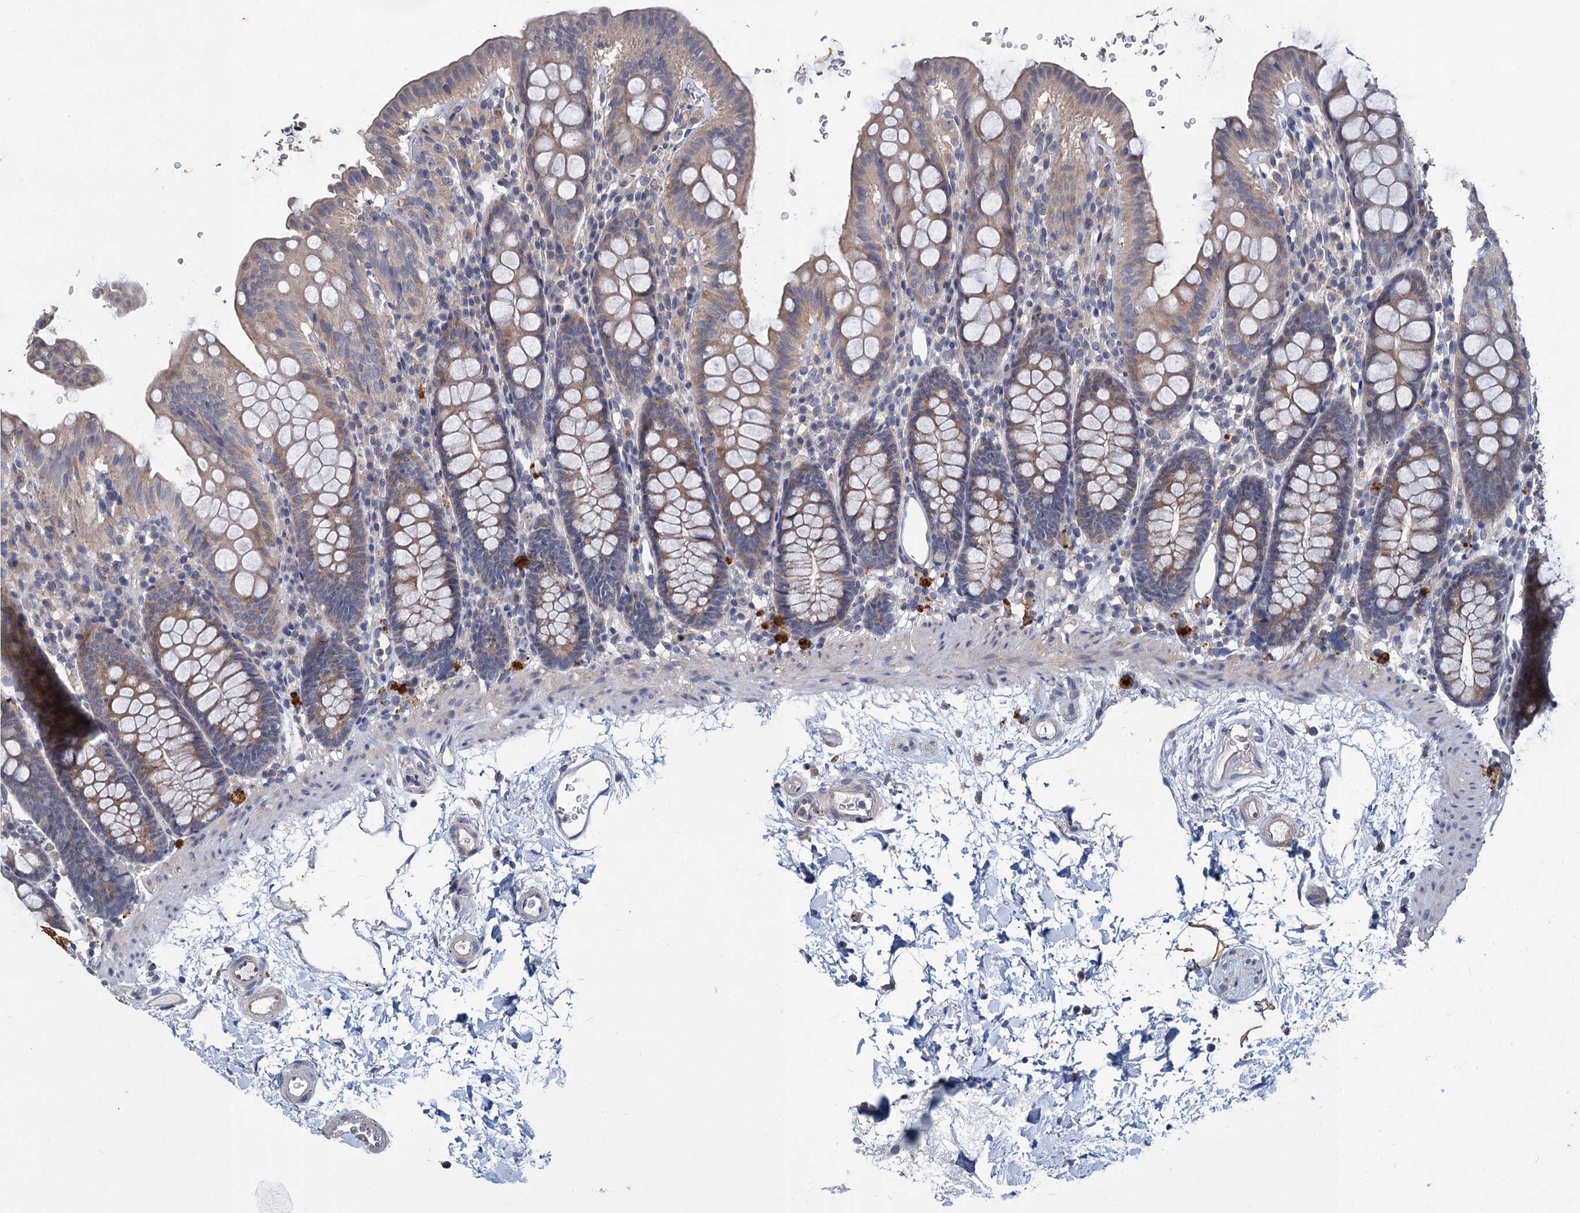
{"staining": {"intensity": "negative", "quantity": "none", "location": "none"}, "tissue": "colon", "cell_type": "Endothelial cells", "image_type": "normal", "snomed": [{"axis": "morphology", "description": "Normal tissue, NOS"}, {"axis": "topography", "description": "Colon"}], "caption": "This is a photomicrograph of immunohistochemistry (IHC) staining of normal colon, which shows no positivity in endothelial cells. (DAB (3,3'-diaminobenzidine) IHC visualized using brightfield microscopy, high magnification).", "gene": "SLC2A7", "patient": {"sex": "male", "age": 75}}